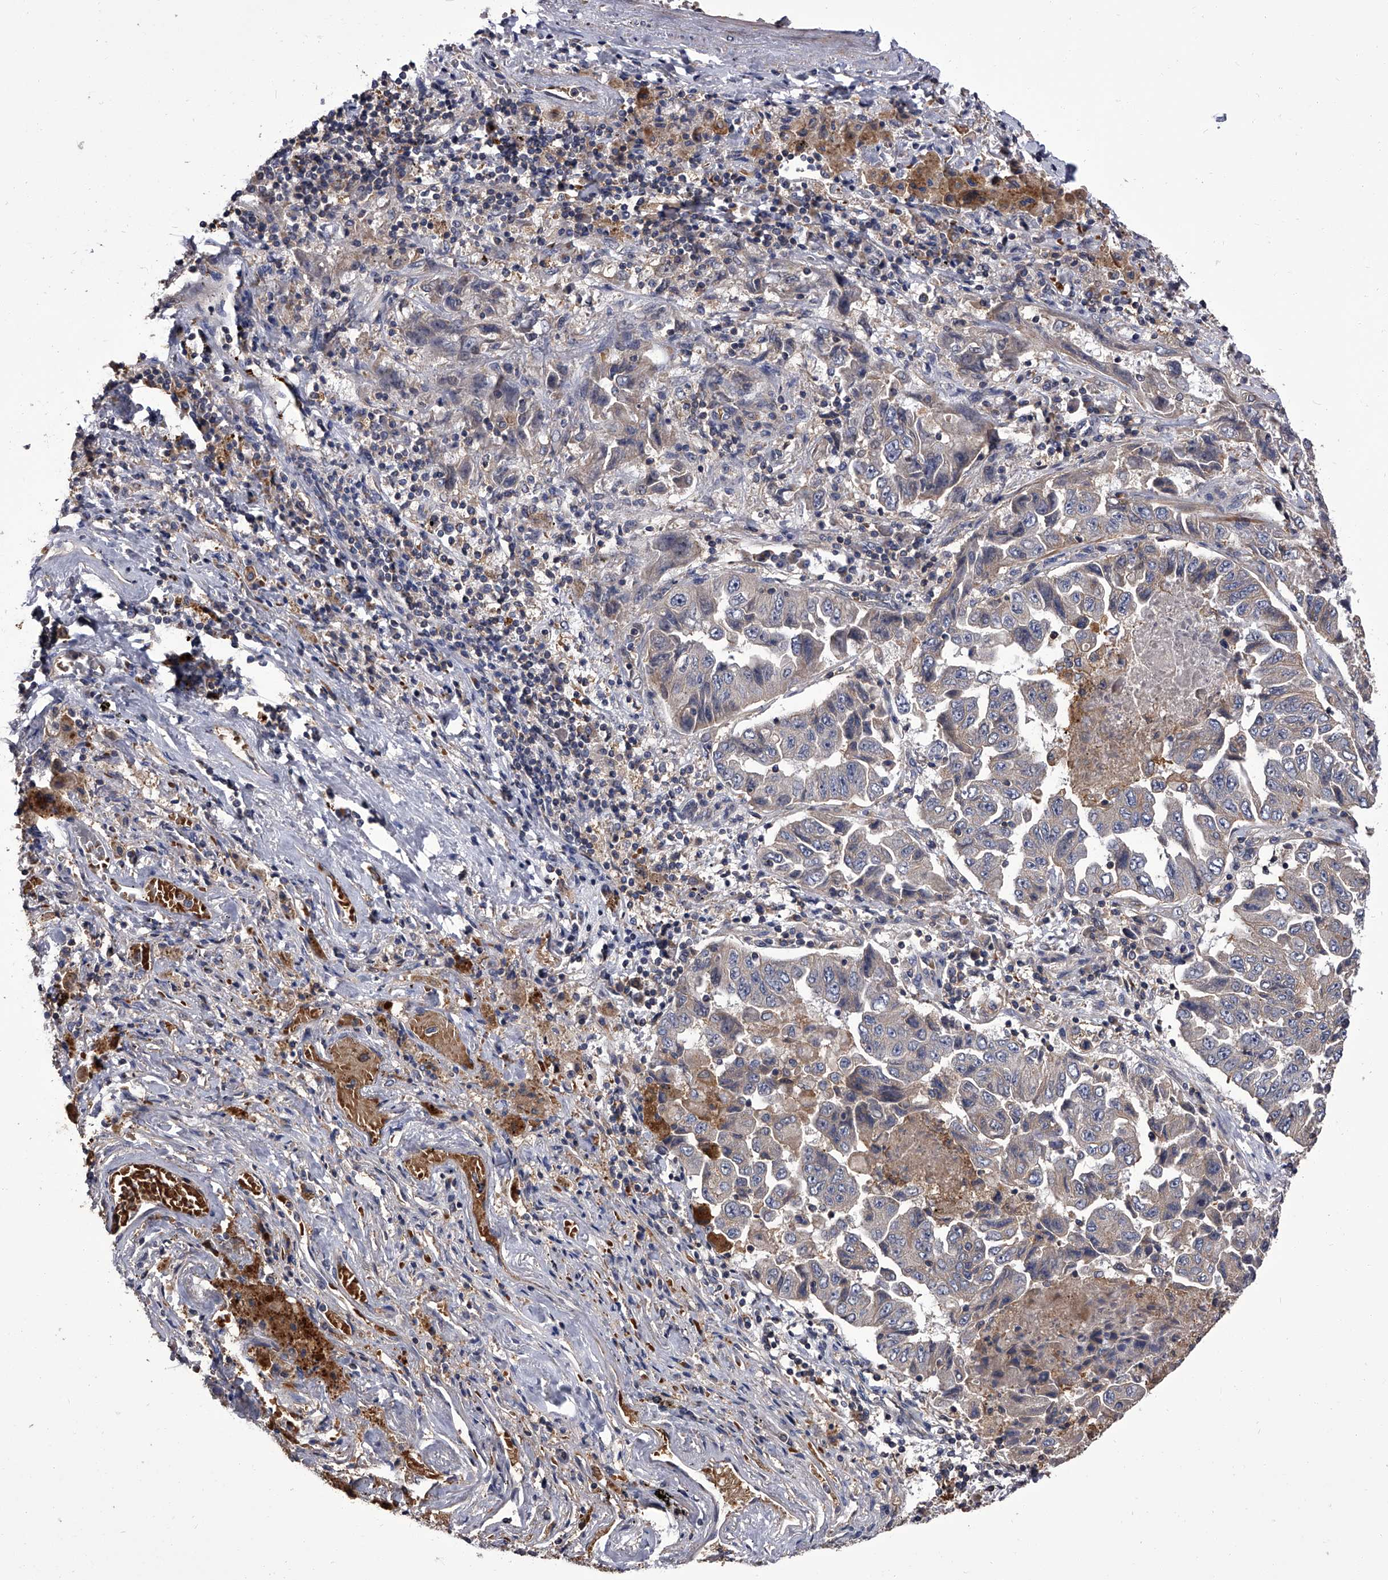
{"staining": {"intensity": "weak", "quantity": "<25%", "location": "cytoplasmic/membranous"}, "tissue": "lung cancer", "cell_type": "Tumor cells", "image_type": "cancer", "snomed": [{"axis": "morphology", "description": "Adenocarcinoma, NOS"}, {"axis": "topography", "description": "Lung"}], "caption": "DAB (3,3'-diaminobenzidine) immunohistochemical staining of lung cancer reveals no significant expression in tumor cells.", "gene": "STK36", "patient": {"sex": "female", "age": 51}}